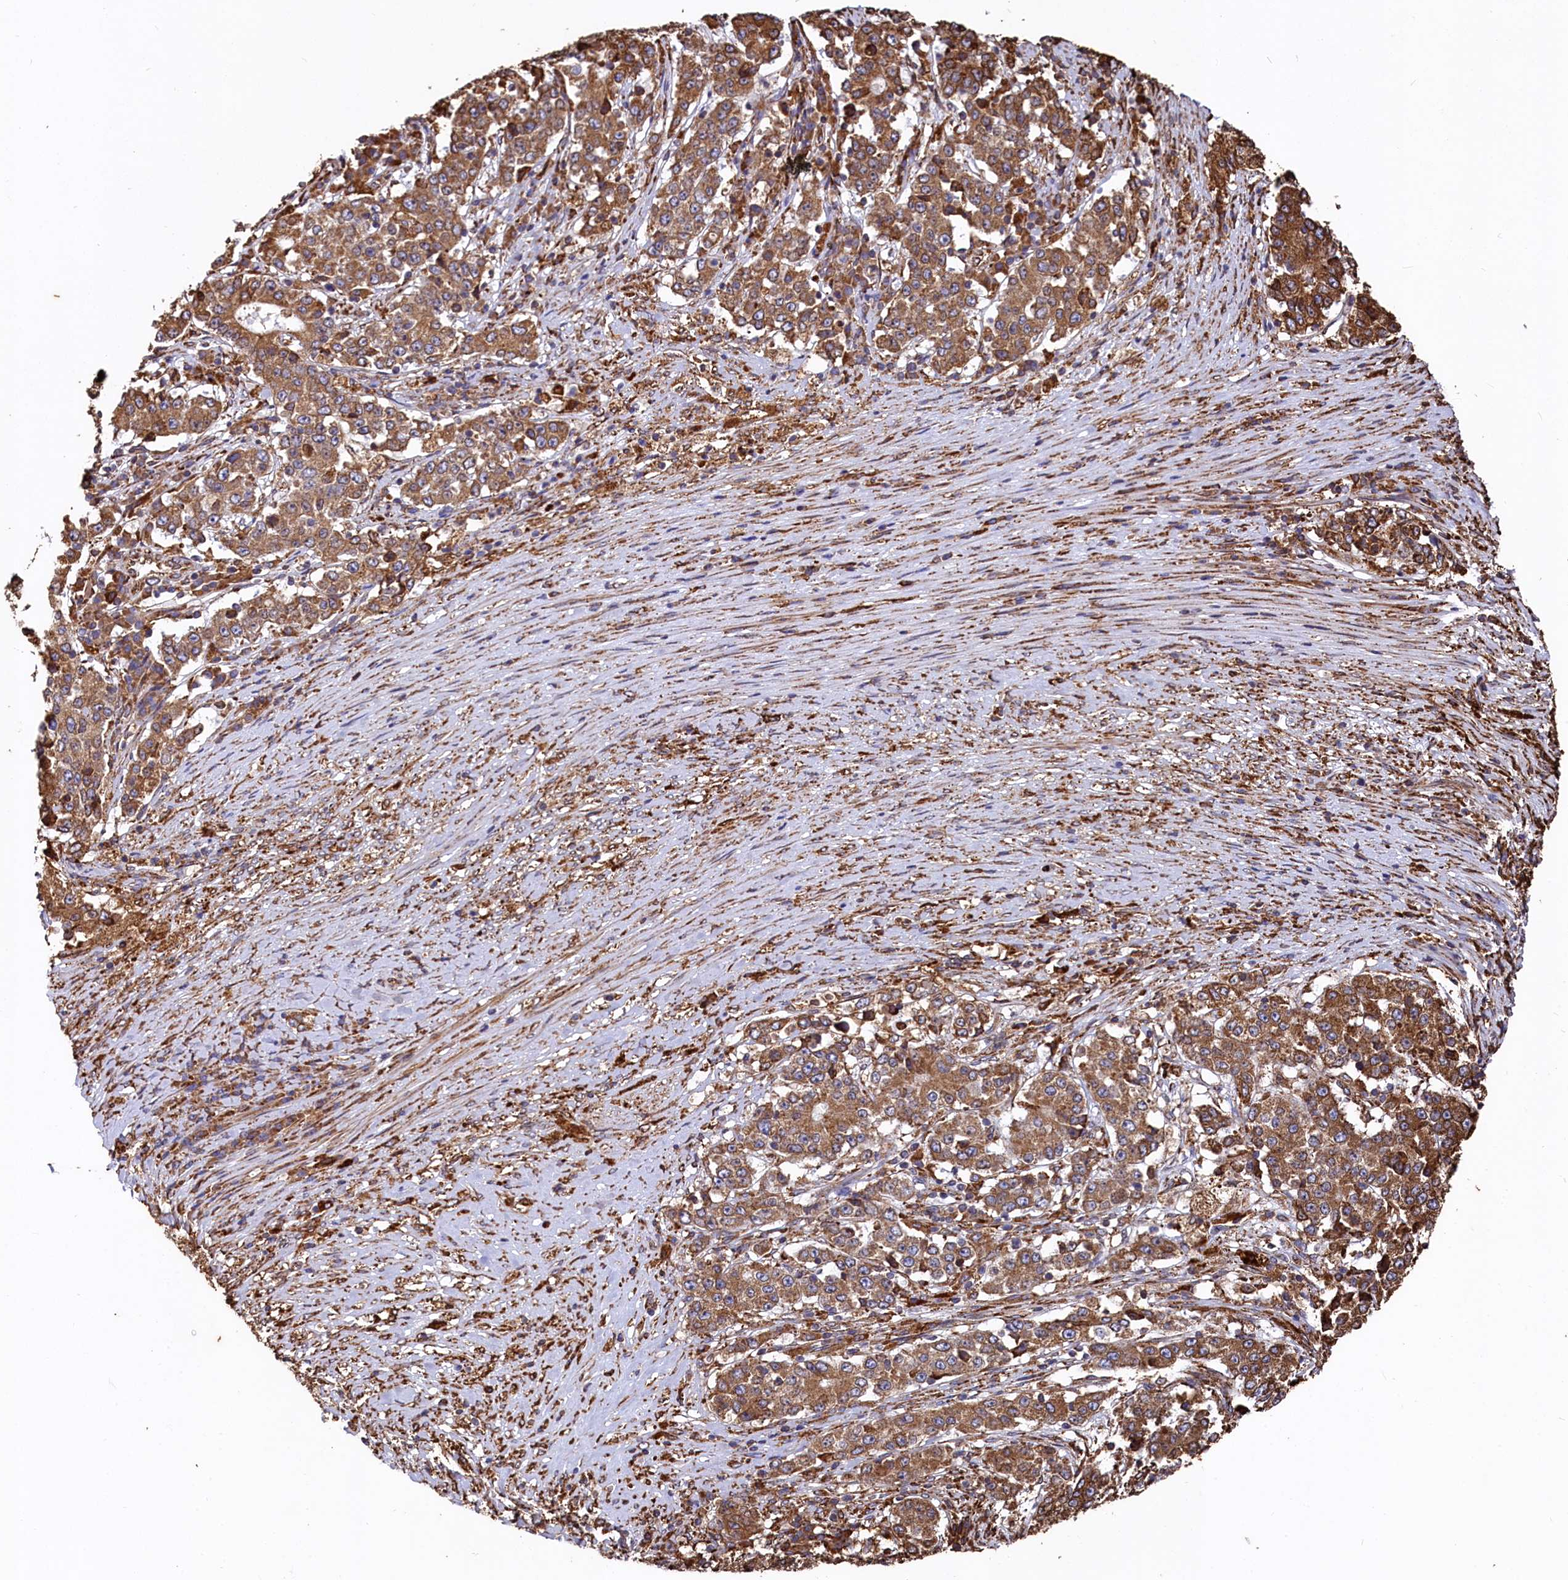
{"staining": {"intensity": "moderate", "quantity": ">75%", "location": "cytoplasmic/membranous"}, "tissue": "stomach cancer", "cell_type": "Tumor cells", "image_type": "cancer", "snomed": [{"axis": "morphology", "description": "Adenocarcinoma, NOS"}, {"axis": "topography", "description": "Stomach"}], "caption": "Stomach cancer tissue reveals moderate cytoplasmic/membranous positivity in about >75% of tumor cells", "gene": "NEURL1B", "patient": {"sex": "male", "age": 59}}